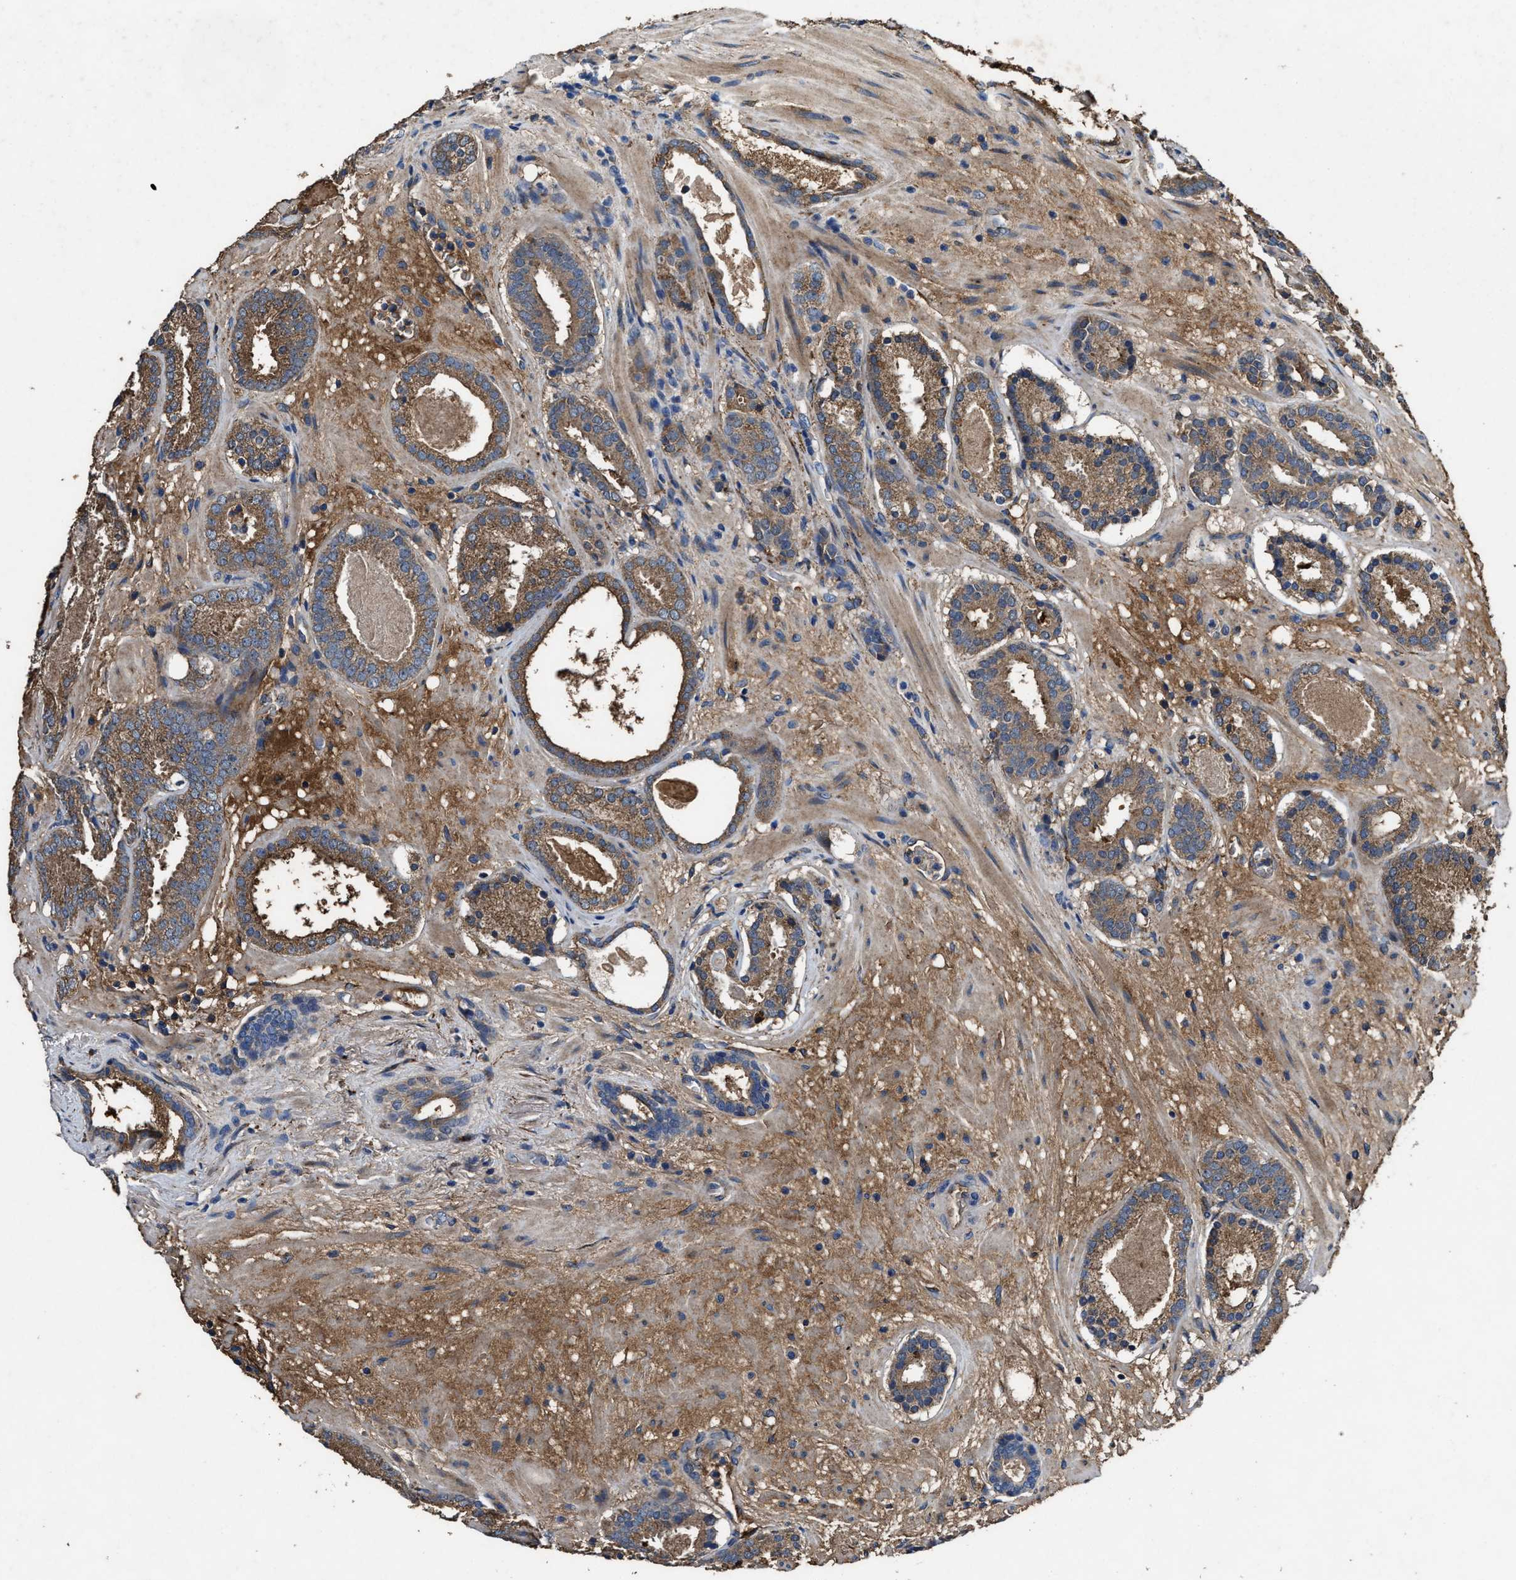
{"staining": {"intensity": "moderate", "quantity": ">75%", "location": "cytoplasmic/membranous"}, "tissue": "prostate cancer", "cell_type": "Tumor cells", "image_type": "cancer", "snomed": [{"axis": "morphology", "description": "Adenocarcinoma, Low grade"}, {"axis": "topography", "description": "Prostate"}], "caption": "The immunohistochemical stain highlights moderate cytoplasmic/membranous staining in tumor cells of prostate cancer (adenocarcinoma (low-grade)) tissue.", "gene": "IDNK", "patient": {"sex": "male", "age": 69}}